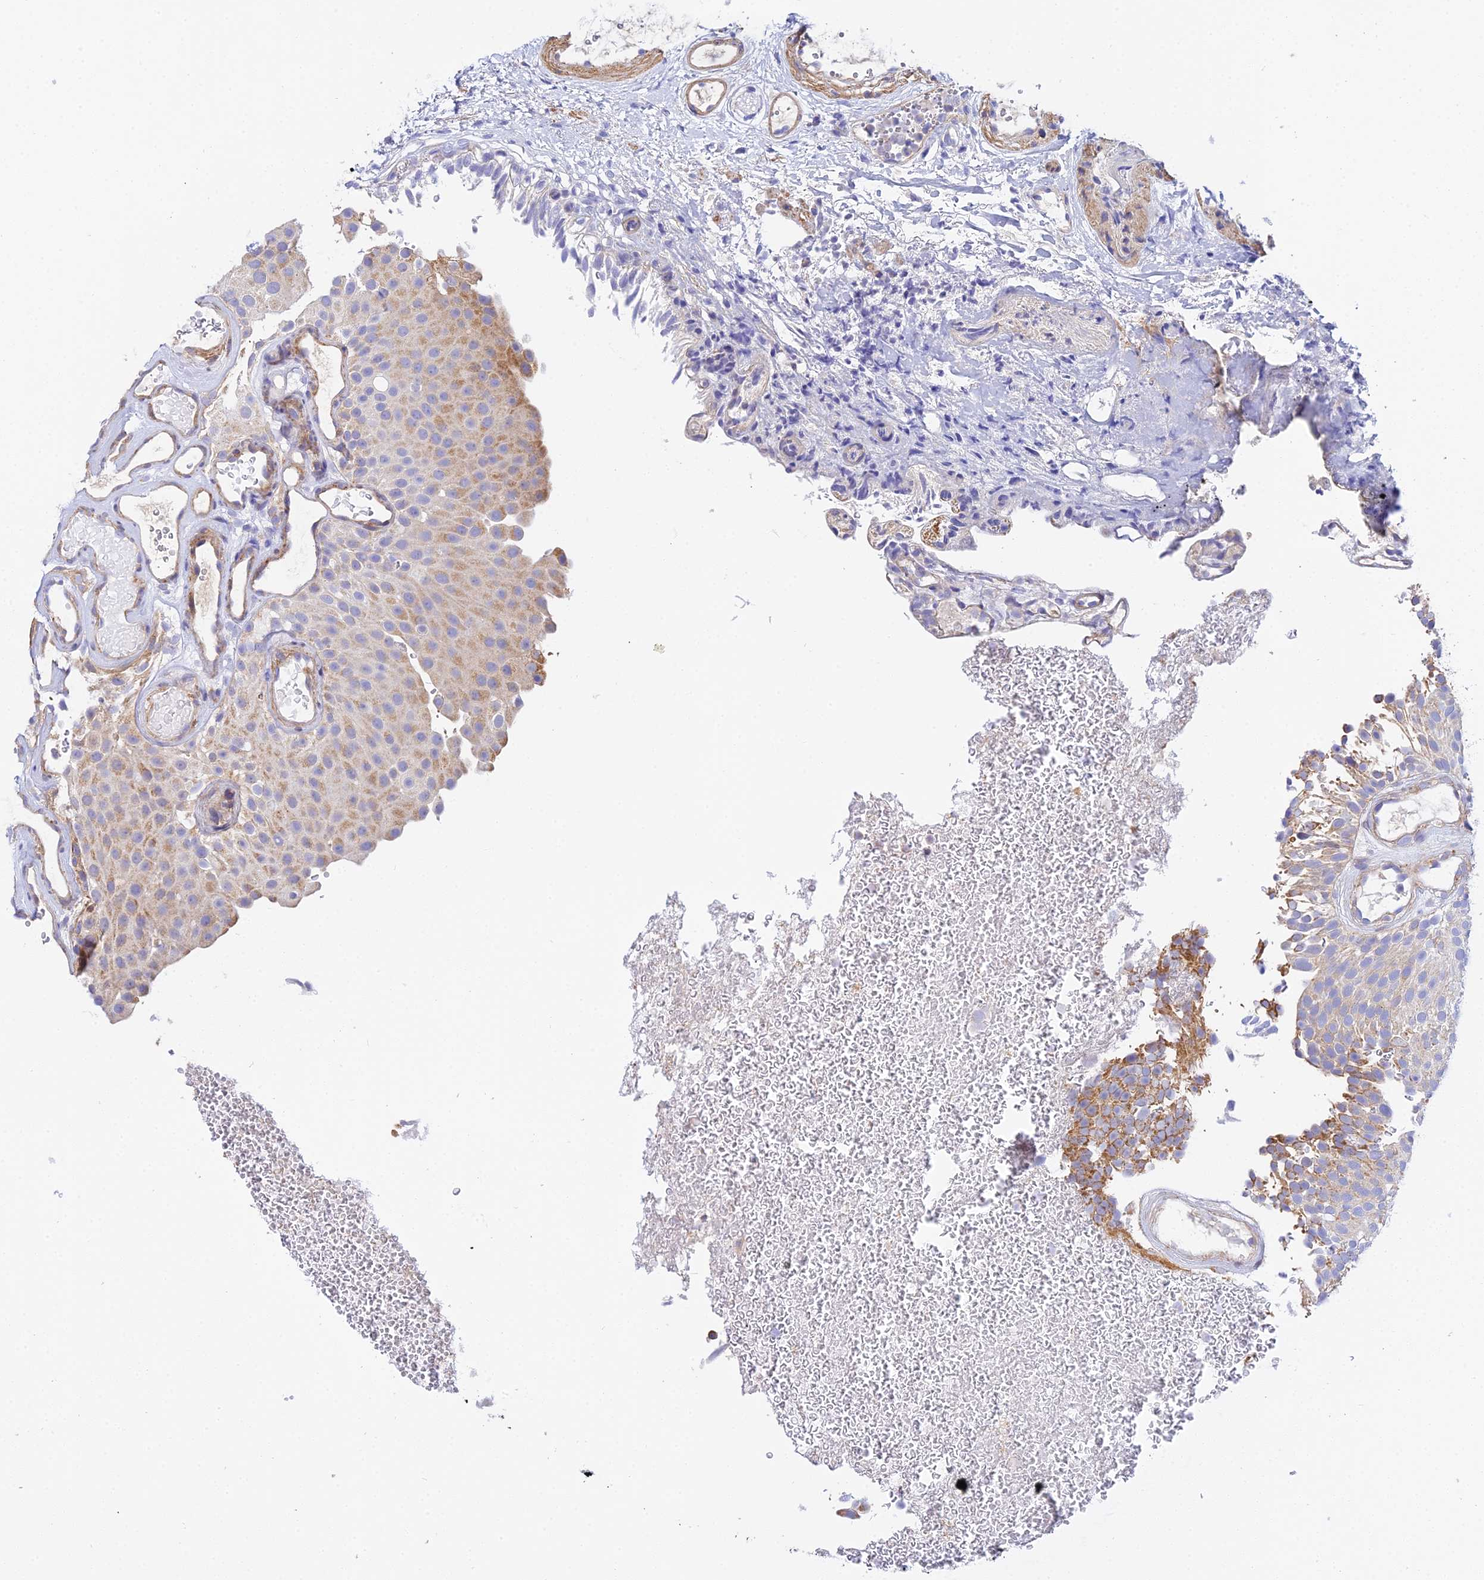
{"staining": {"intensity": "moderate", "quantity": "25%-75%", "location": "cytoplasmic/membranous"}, "tissue": "urothelial cancer", "cell_type": "Tumor cells", "image_type": "cancer", "snomed": [{"axis": "morphology", "description": "Urothelial carcinoma, Low grade"}, {"axis": "topography", "description": "Urinary bladder"}], "caption": "IHC histopathology image of low-grade urothelial carcinoma stained for a protein (brown), which displays medium levels of moderate cytoplasmic/membranous expression in about 25%-75% of tumor cells.", "gene": "ACOT2", "patient": {"sex": "male", "age": 78}}